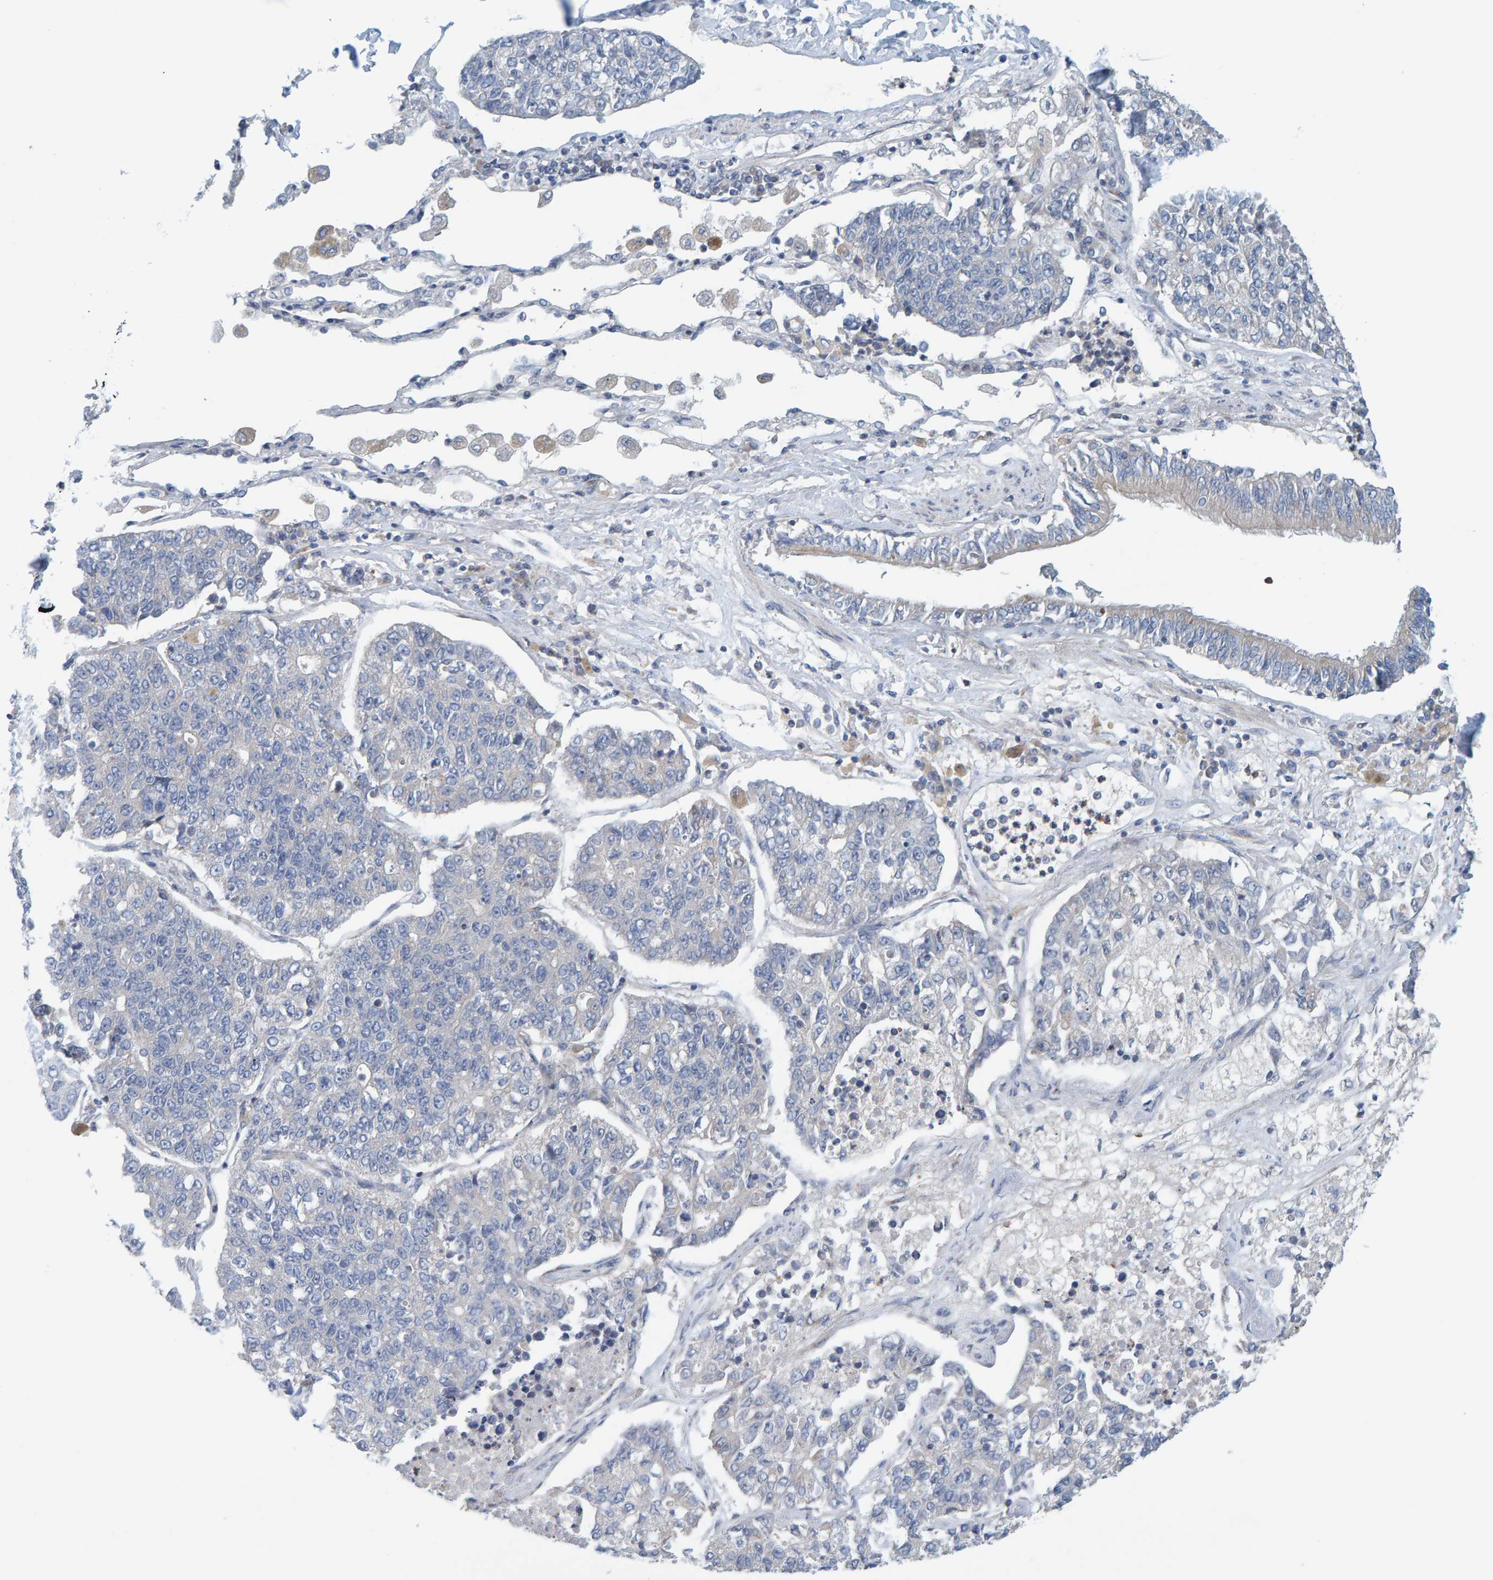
{"staining": {"intensity": "negative", "quantity": "none", "location": "none"}, "tissue": "lung cancer", "cell_type": "Tumor cells", "image_type": "cancer", "snomed": [{"axis": "morphology", "description": "Adenocarcinoma, NOS"}, {"axis": "topography", "description": "Lung"}], "caption": "There is no significant positivity in tumor cells of lung cancer (adenocarcinoma).", "gene": "CCM2", "patient": {"sex": "male", "age": 49}}